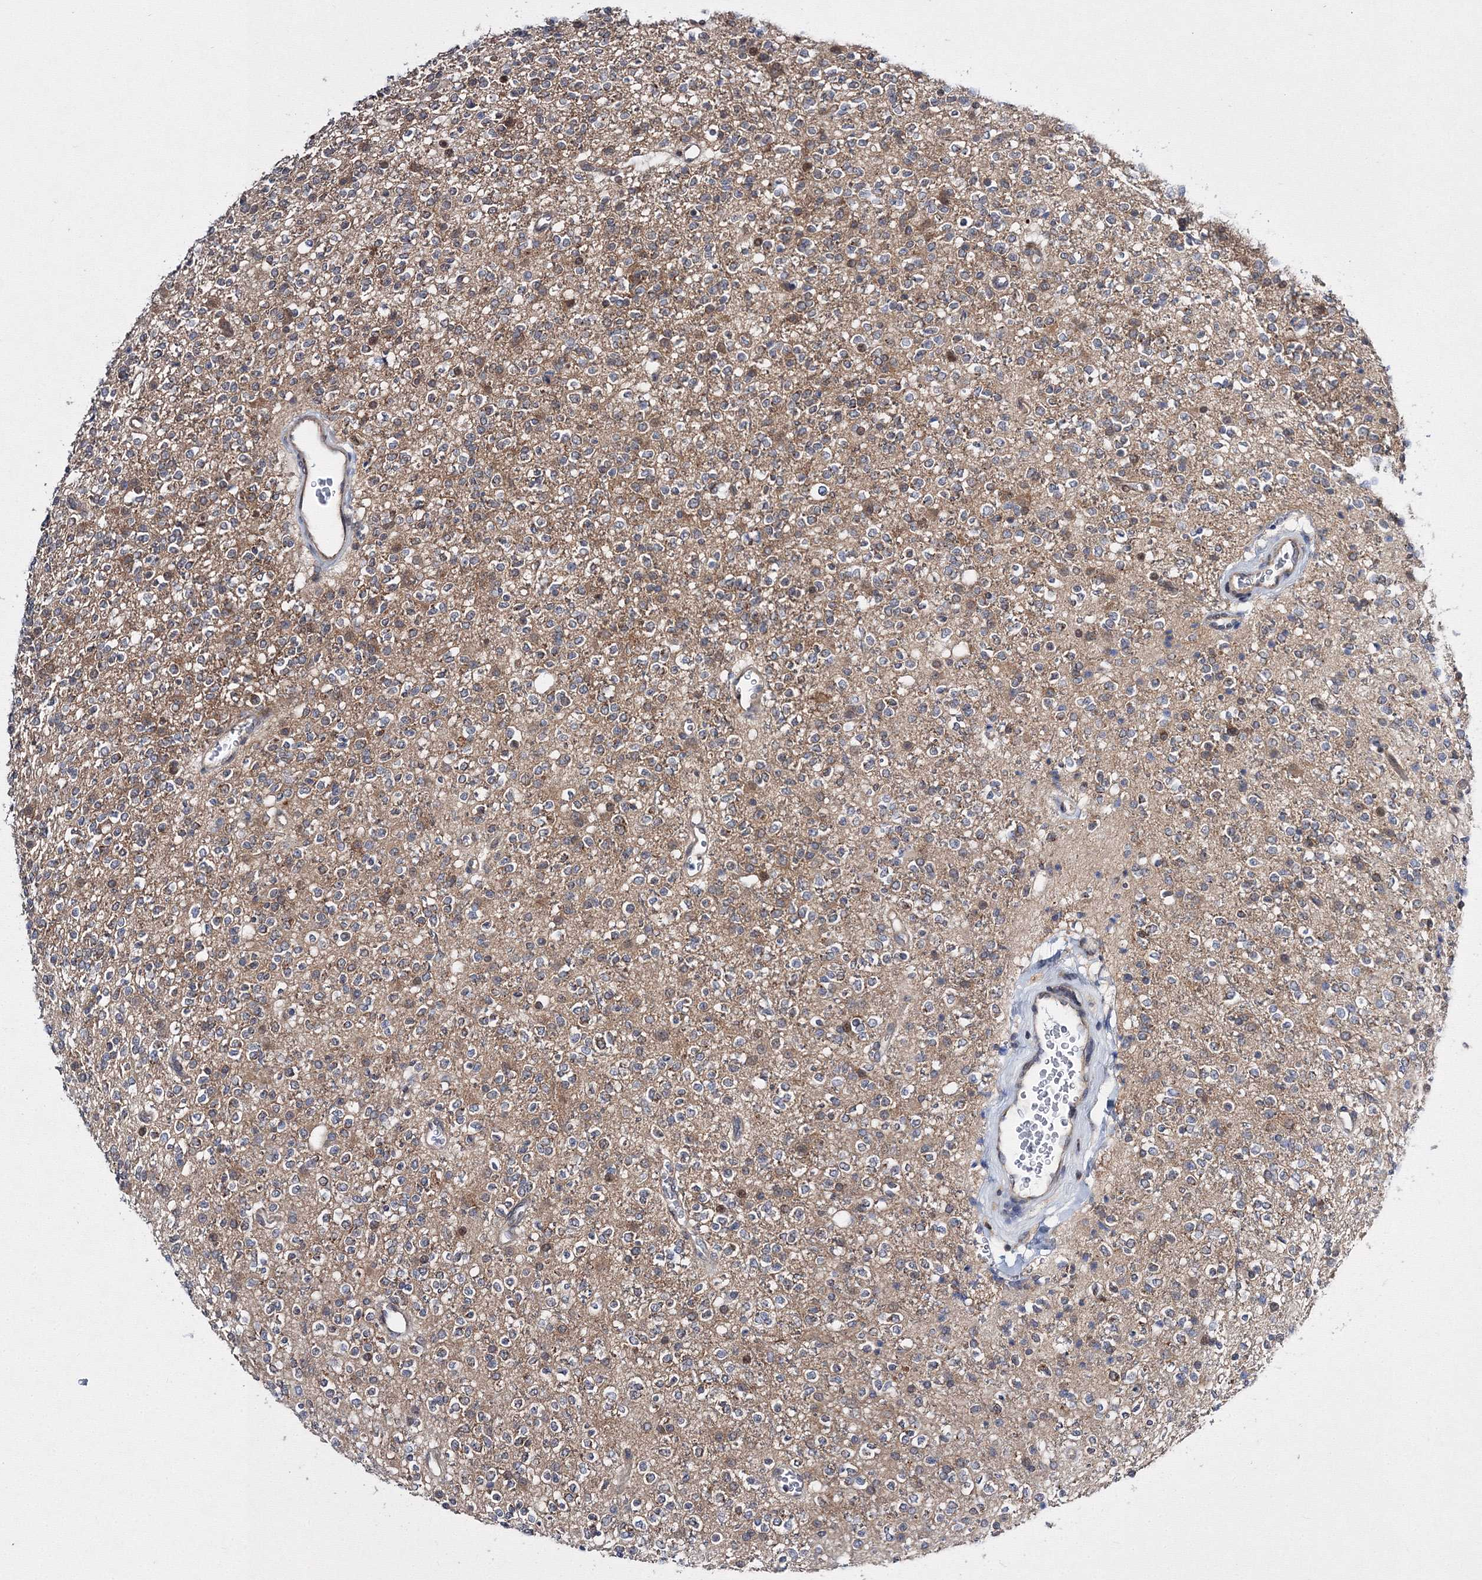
{"staining": {"intensity": "weak", "quantity": "<25%", "location": "cytoplasmic/membranous,nuclear"}, "tissue": "glioma", "cell_type": "Tumor cells", "image_type": "cancer", "snomed": [{"axis": "morphology", "description": "Glioma, malignant, High grade"}, {"axis": "topography", "description": "Brain"}], "caption": "Micrograph shows no significant protein expression in tumor cells of malignant high-grade glioma.", "gene": "GPN1", "patient": {"sex": "male", "age": 34}}